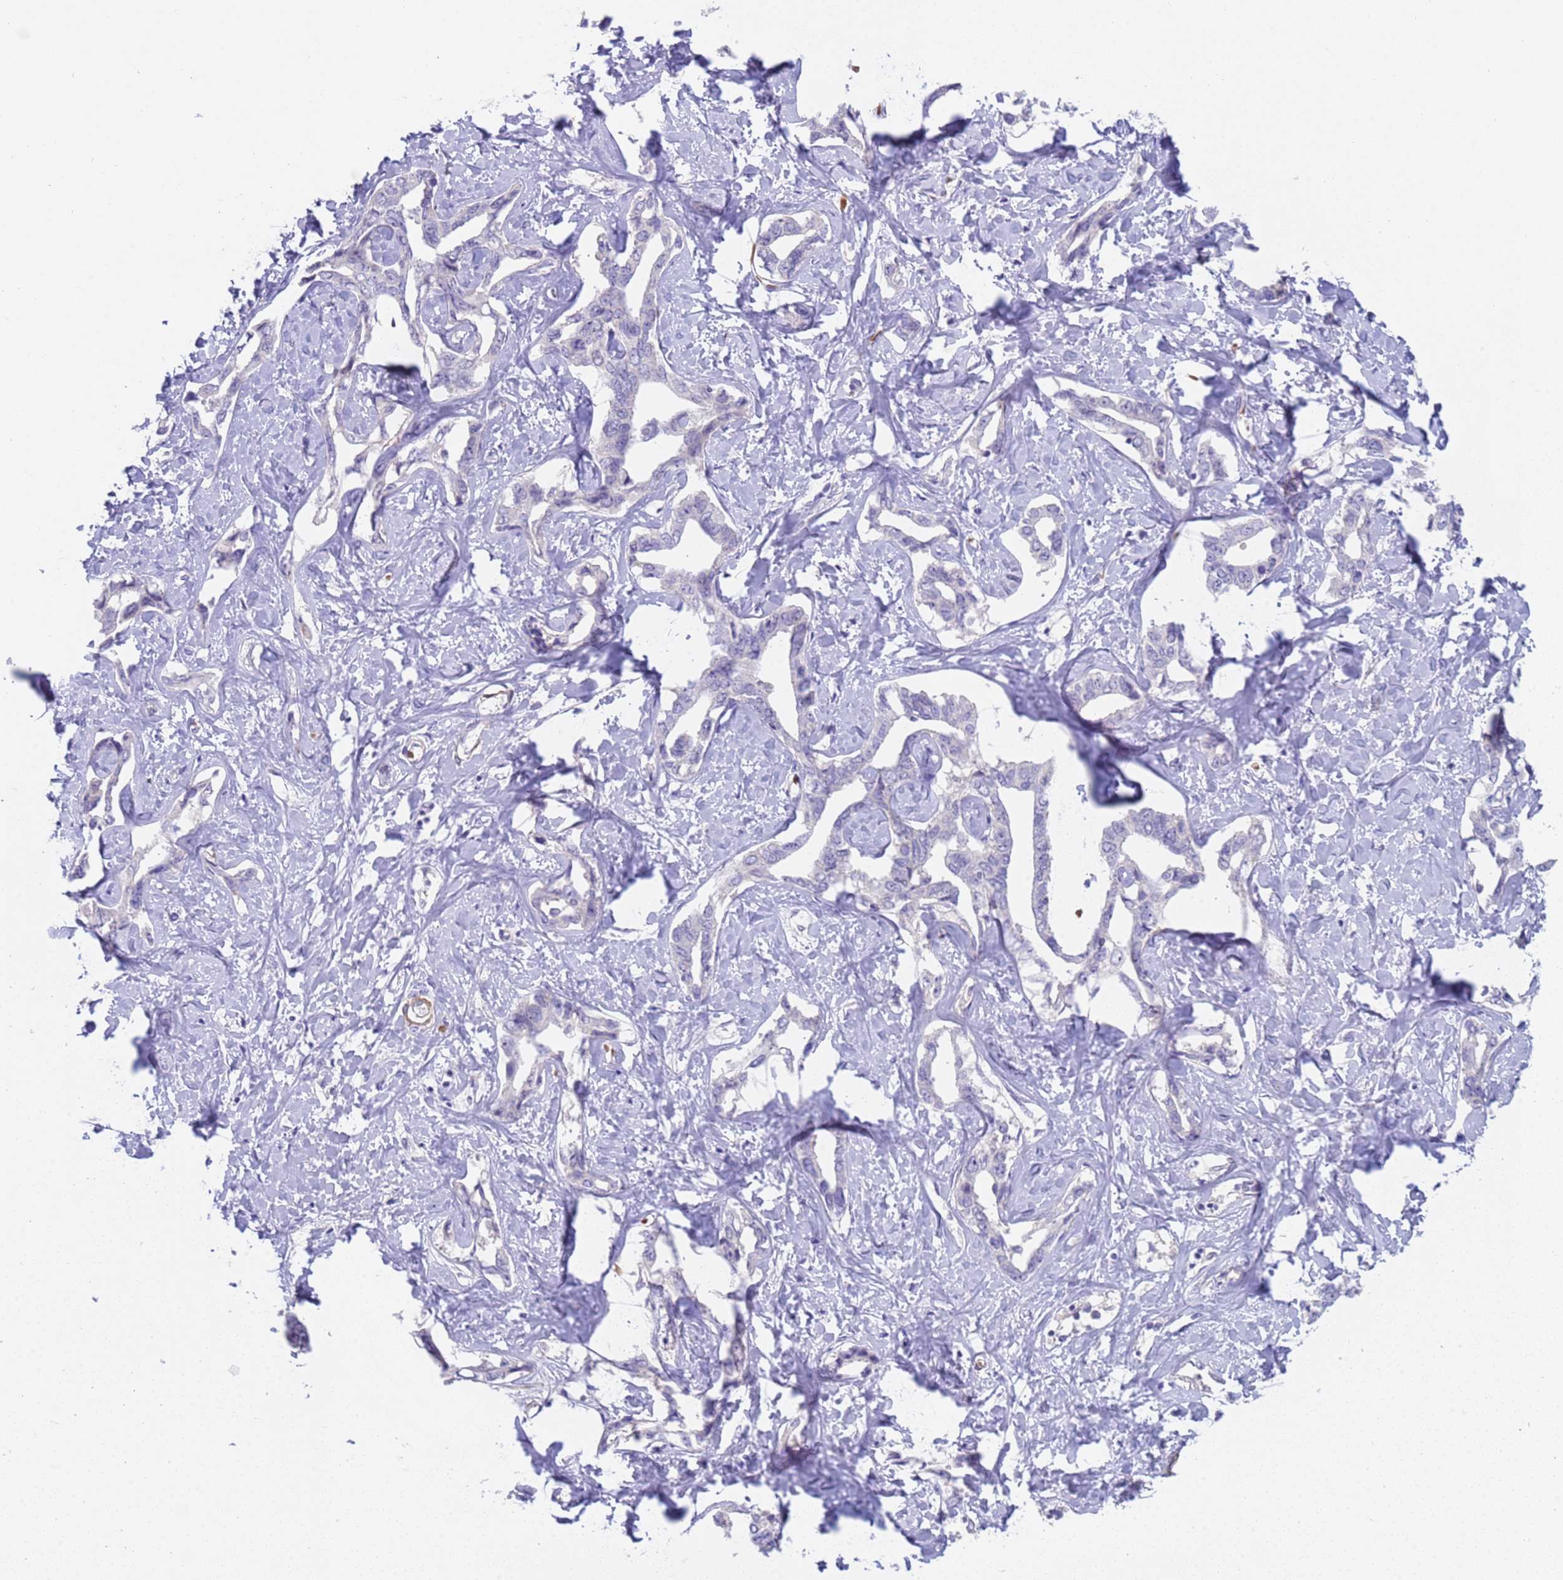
{"staining": {"intensity": "negative", "quantity": "none", "location": "none"}, "tissue": "liver cancer", "cell_type": "Tumor cells", "image_type": "cancer", "snomed": [{"axis": "morphology", "description": "Cholangiocarcinoma"}, {"axis": "topography", "description": "Liver"}], "caption": "Human cholangiocarcinoma (liver) stained for a protein using immunohistochemistry shows no positivity in tumor cells.", "gene": "KBTBD3", "patient": {"sex": "male", "age": 59}}